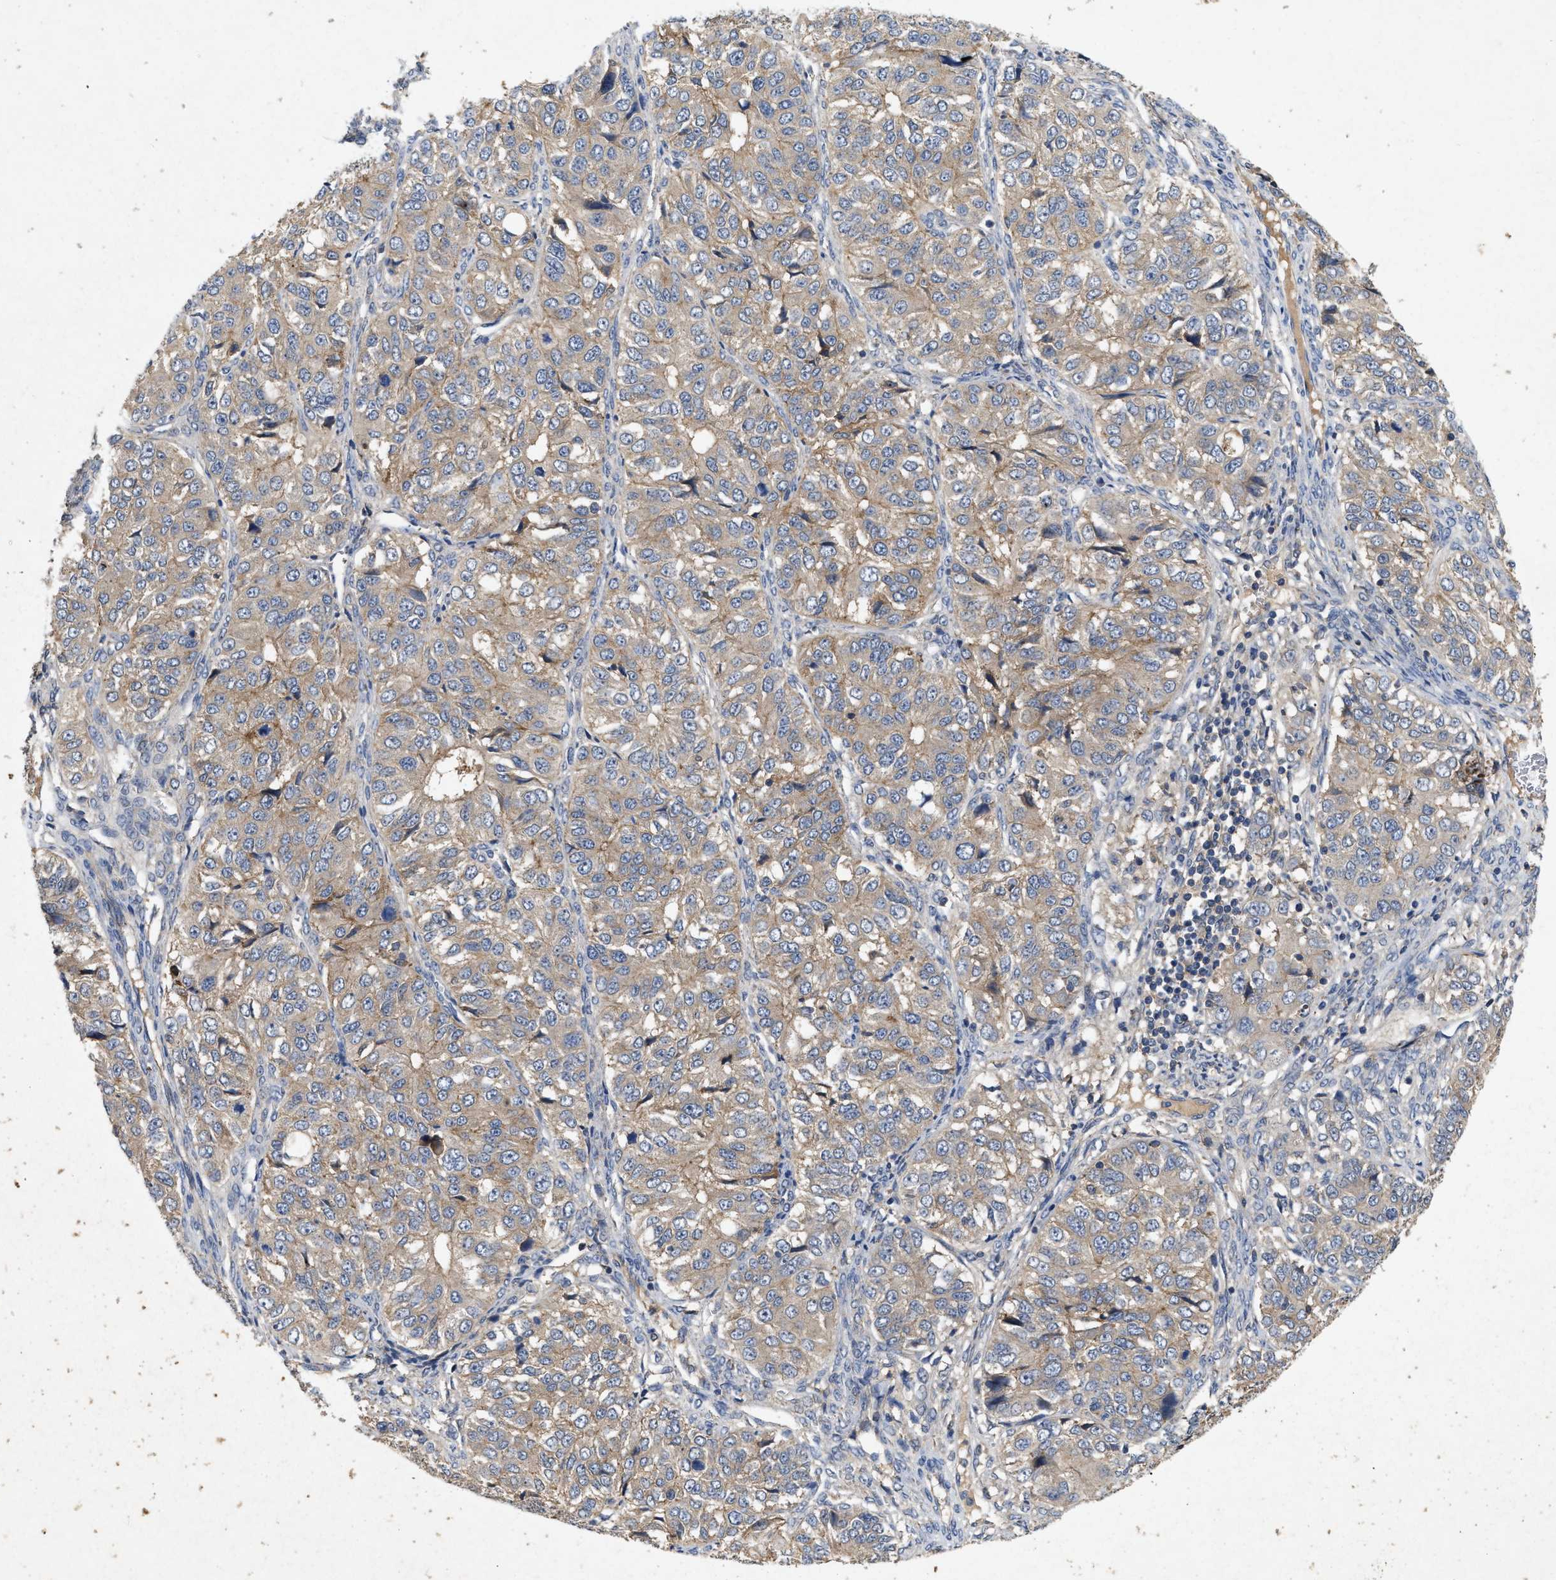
{"staining": {"intensity": "moderate", "quantity": ">75%", "location": "cytoplasmic/membranous"}, "tissue": "ovarian cancer", "cell_type": "Tumor cells", "image_type": "cancer", "snomed": [{"axis": "morphology", "description": "Carcinoma, endometroid"}, {"axis": "topography", "description": "Ovary"}], "caption": "An immunohistochemistry (IHC) photomicrograph of tumor tissue is shown. Protein staining in brown highlights moderate cytoplasmic/membranous positivity in ovarian cancer within tumor cells.", "gene": "LPAR2", "patient": {"sex": "female", "age": 51}}